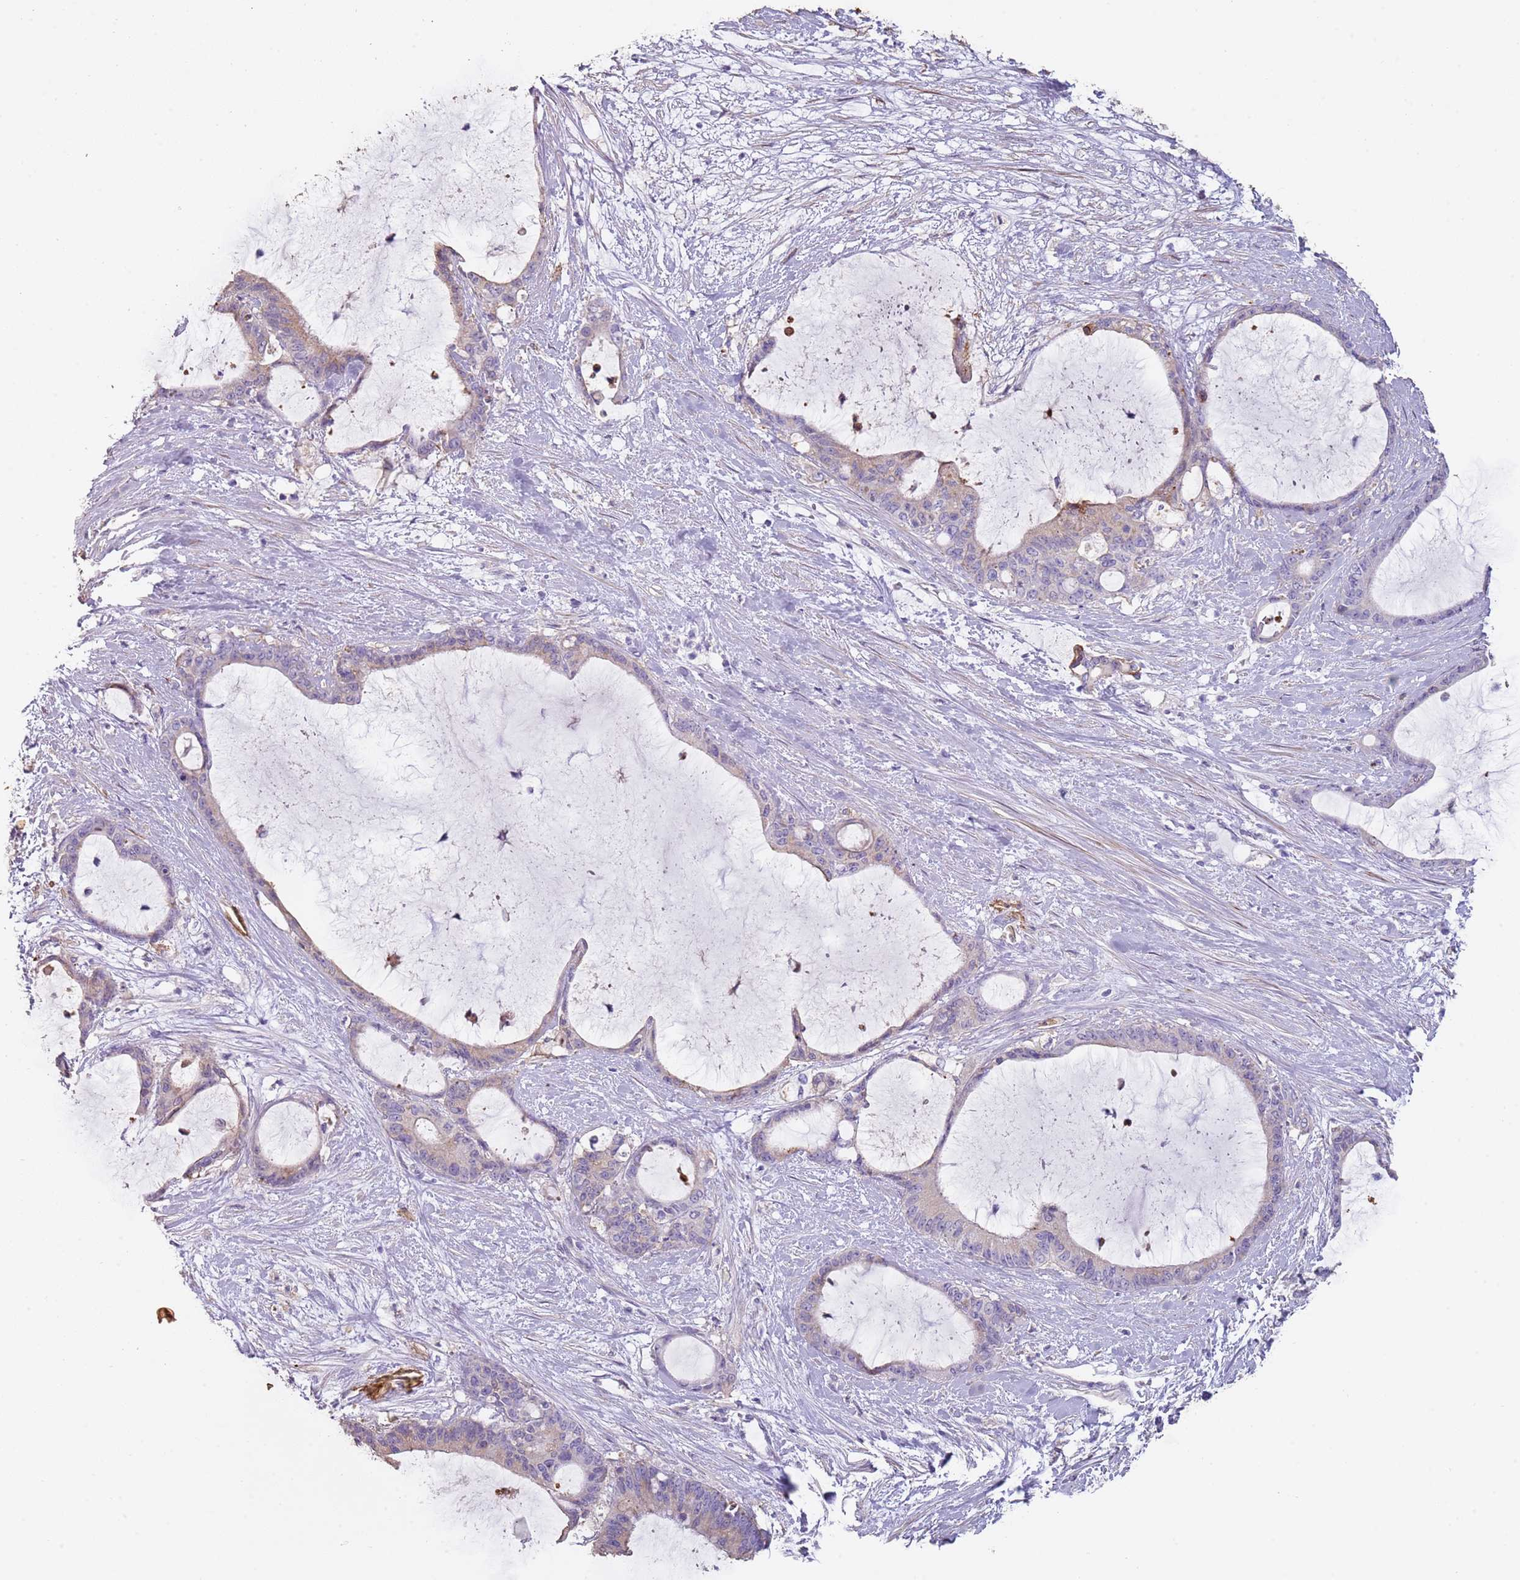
{"staining": {"intensity": "negative", "quantity": "none", "location": "none"}, "tissue": "liver cancer", "cell_type": "Tumor cells", "image_type": "cancer", "snomed": [{"axis": "morphology", "description": "Normal tissue, NOS"}, {"axis": "morphology", "description": "Cholangiocarcinoma"}, {"axis": "topography", "description": "Liver"}, {"axis": "topography", "description": "Peripheral nerve tissue"}], "caption": "This micrograph is of liver cancer stained with immunohistochemistry (IHC) to label a protein in brown with the nuclei are counter-stained blue. There is no staining in tumor cells.", "gene": "NBPF3", "patient": {"sex": "female", "age": 73}}